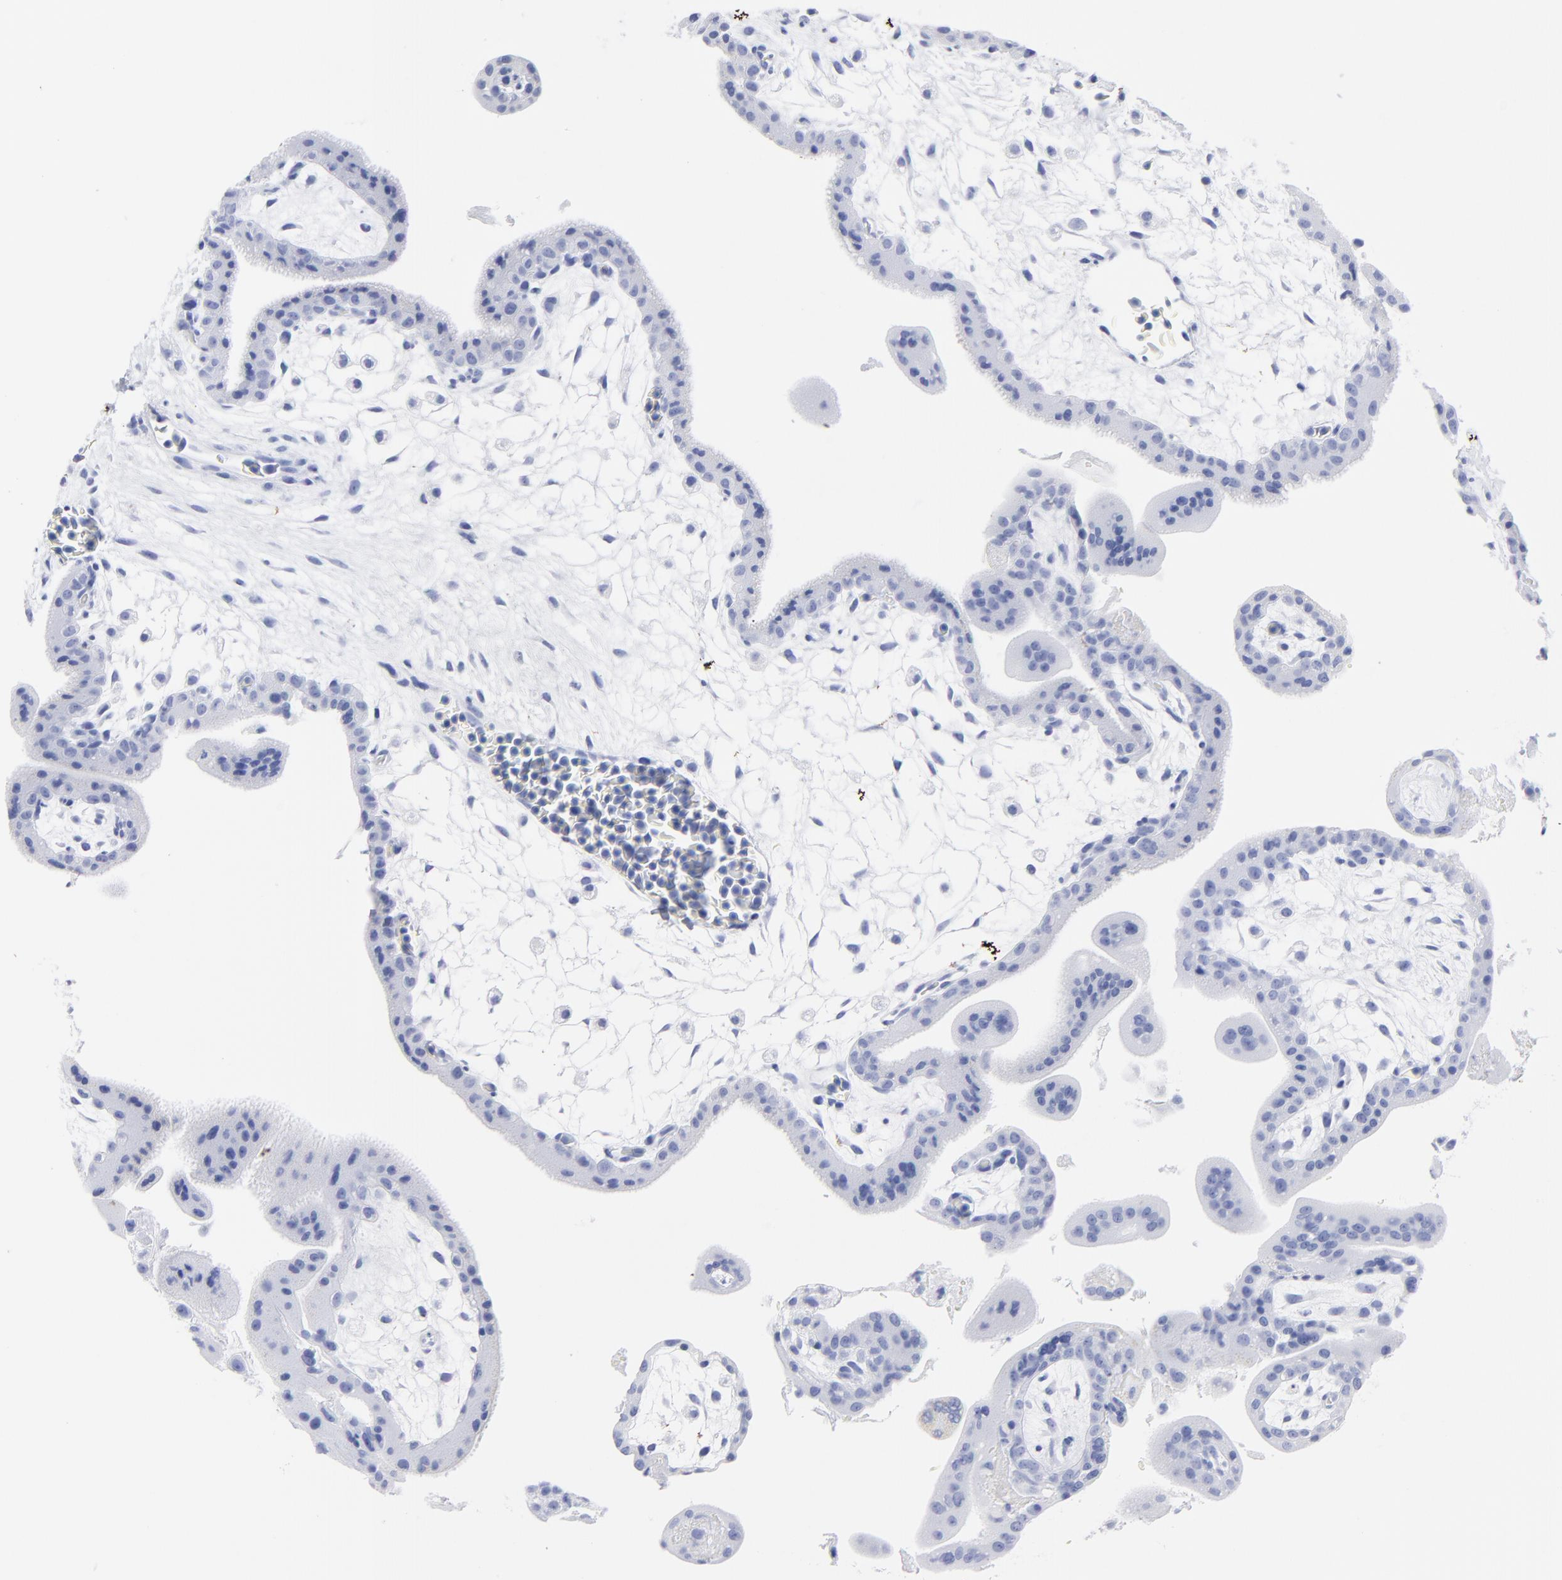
{"staining": {"intensity": "negative", "quantity": "none", "location": "none"}, "tissue": "placenta", "cell_type": "Decidual cells", "image_type": "normal", "snomed": [{"axis": "morphology", "description": "Normal tissue, NOS"}, {"axis": "topography", "description": "Placenta"}], "caption": "This micrograph is of unremarkable placenta stained with immunohistochemistry (IHC) to label a protein in brown with the nuclei are counter-stained blue. There is no positivity in decidual cells.", "gene": "ACY1", "patient": {"sex": "female", "age": 35}}